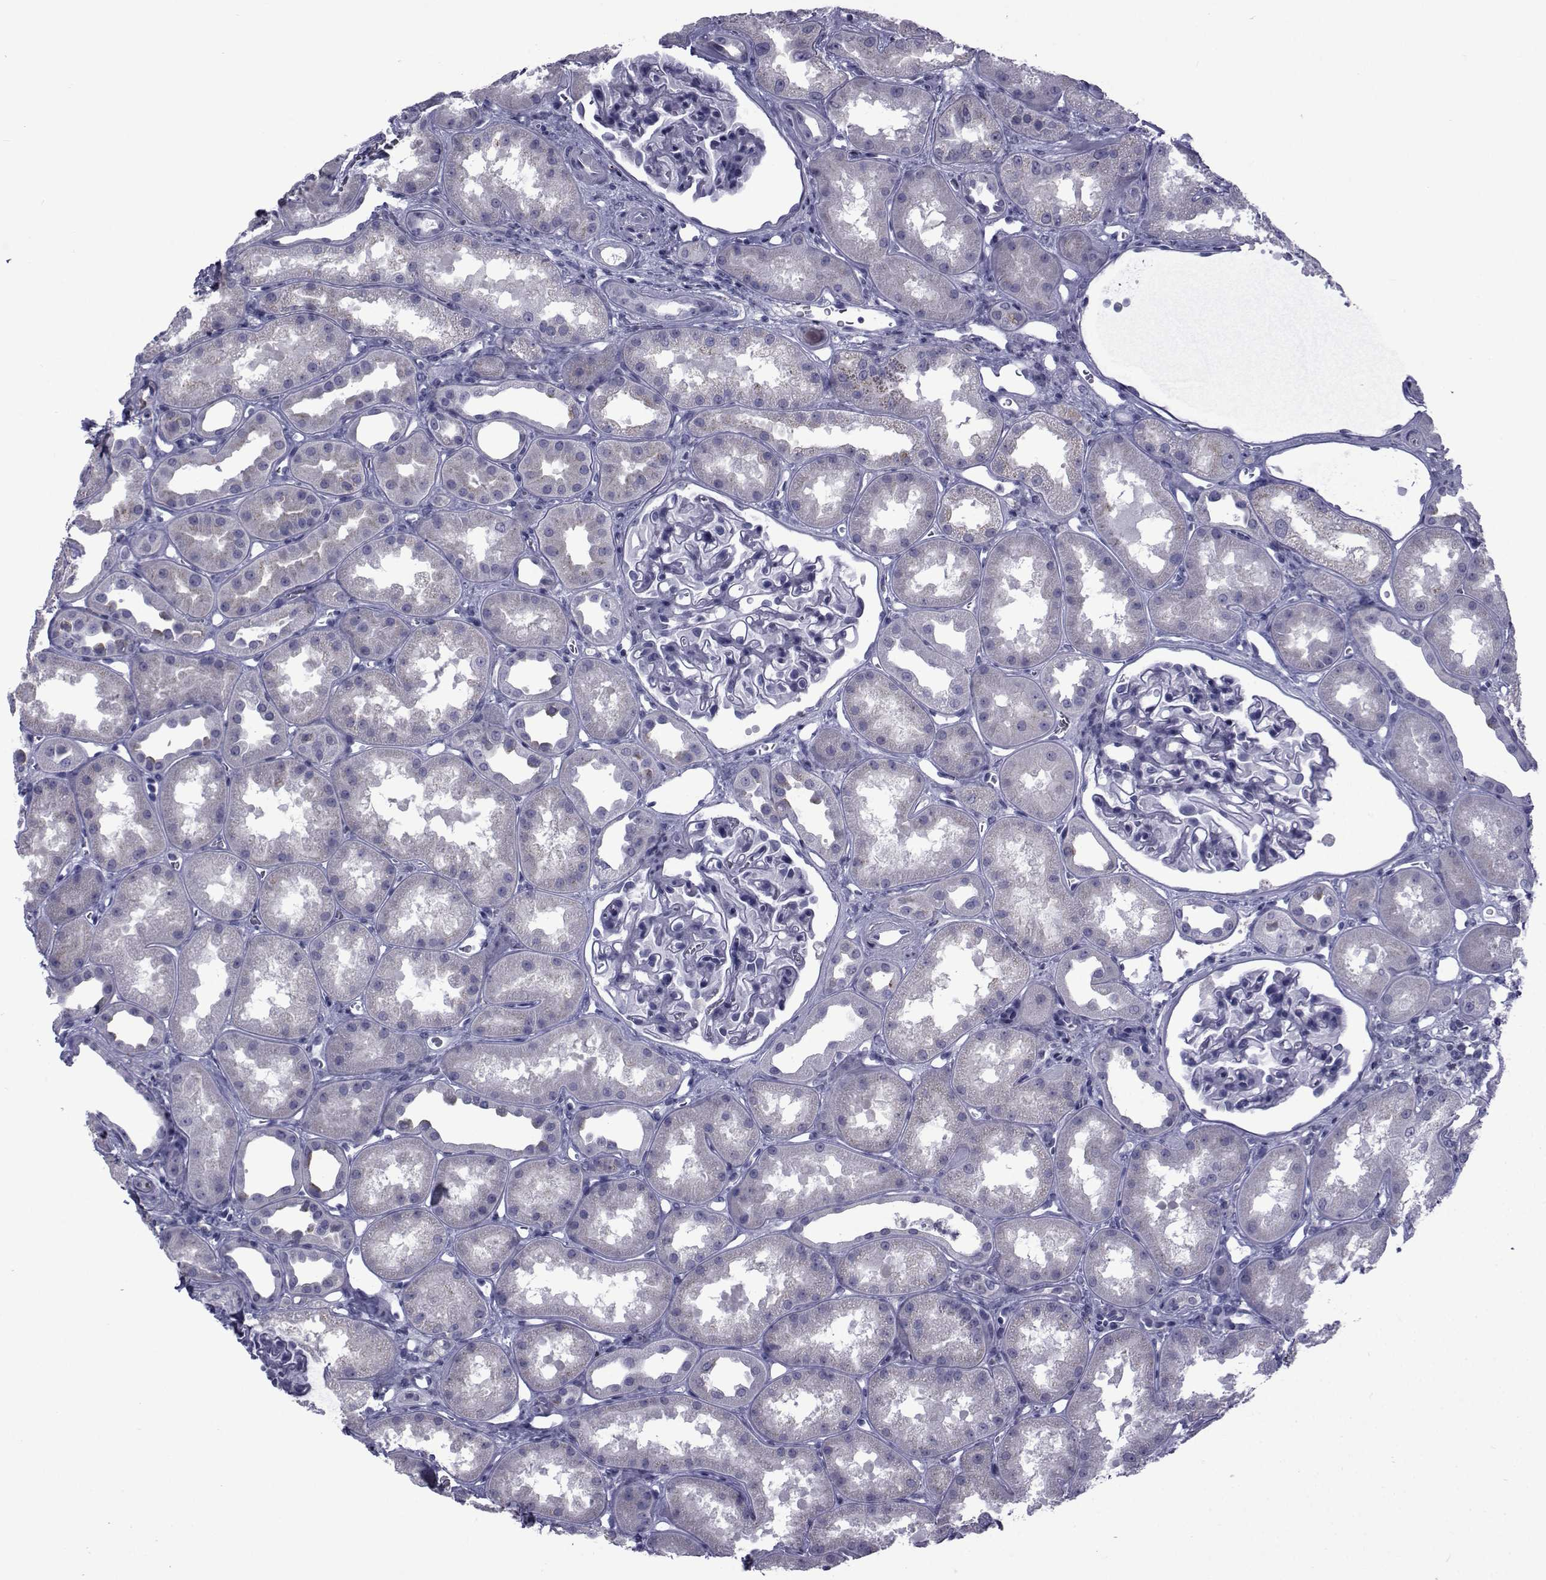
{"staining": {"intensity": "negative", "quantity": "none", "location": "none"}, "tissue": "kidney", "cell_type": "Cells in glomeruli", "image_type": "normal", "snomed": [{"axis": "morphology", "description": "Normal tissue, NOS"}, {"axis": "topography", "description": "Kidney"}], "caption": "Kidney was stained to show a protein in brown. There is no significant staining in cells in glomeruli. (DAB immunohistochemistry with hematoxylin counter stain).", "gene": "PDE6G", "patient": {"sex": "male", "age": 61}}